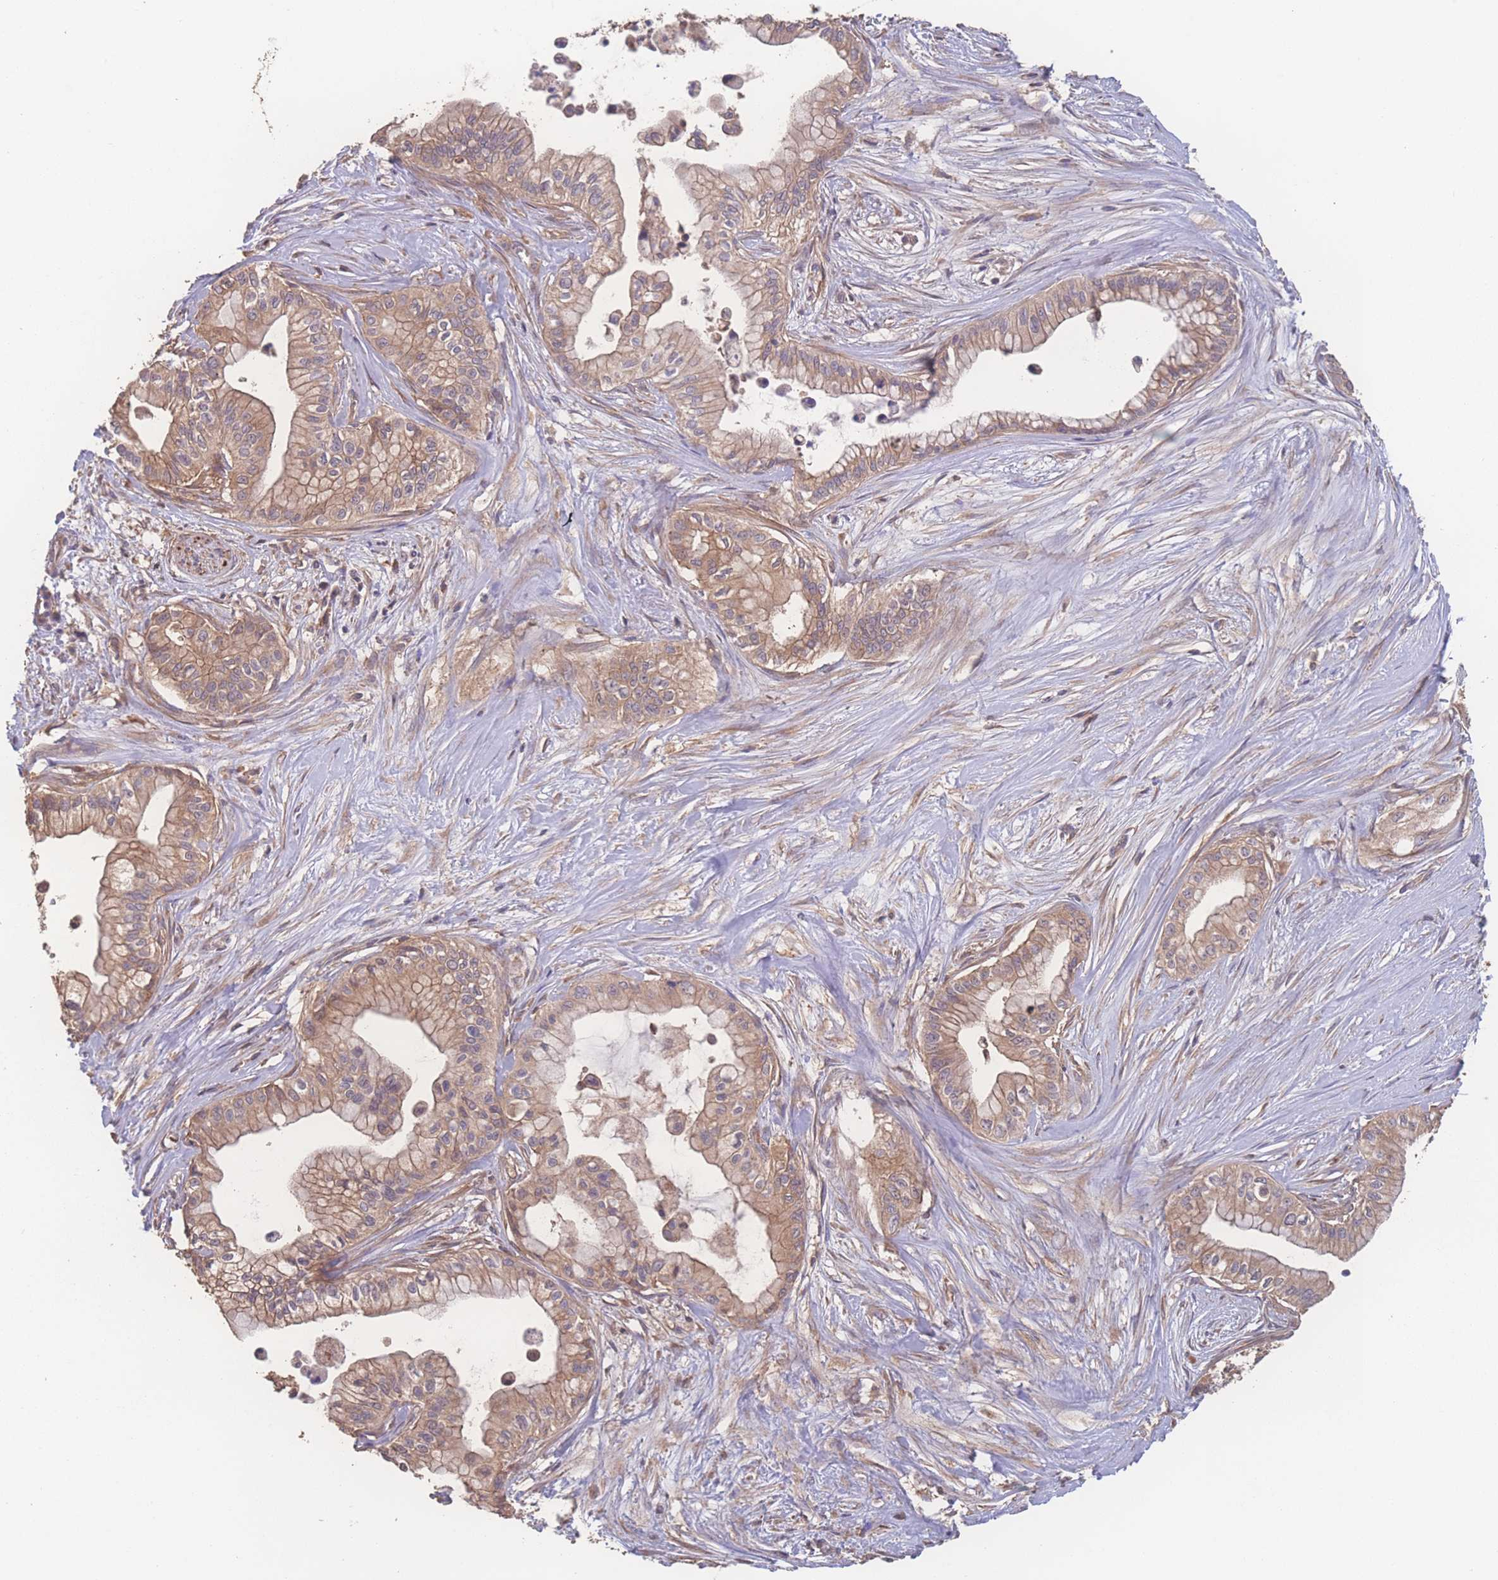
{"staining": {"intensity": "moderate", "quantity": ">75%", "location": "cytoplasmic/membranous"}, "tissue": "pancreatic cancer", "cell_type": "Tumor cells", "image_type": "cancer", "snomed": [{"axis": "morphology", "description": "Adenocarcinoma, NOS"}, {"axis": "topography", "description": "Pancreas"}], "caption": "Immunohistochemical staining of human pancreatic cancer exhibits medium levels of moderate cytoplasmic/membranous protein staining in about >75% of tumor cells.", "gene": "ATXN10", "patient": {"sex": "male", "age": 78}}